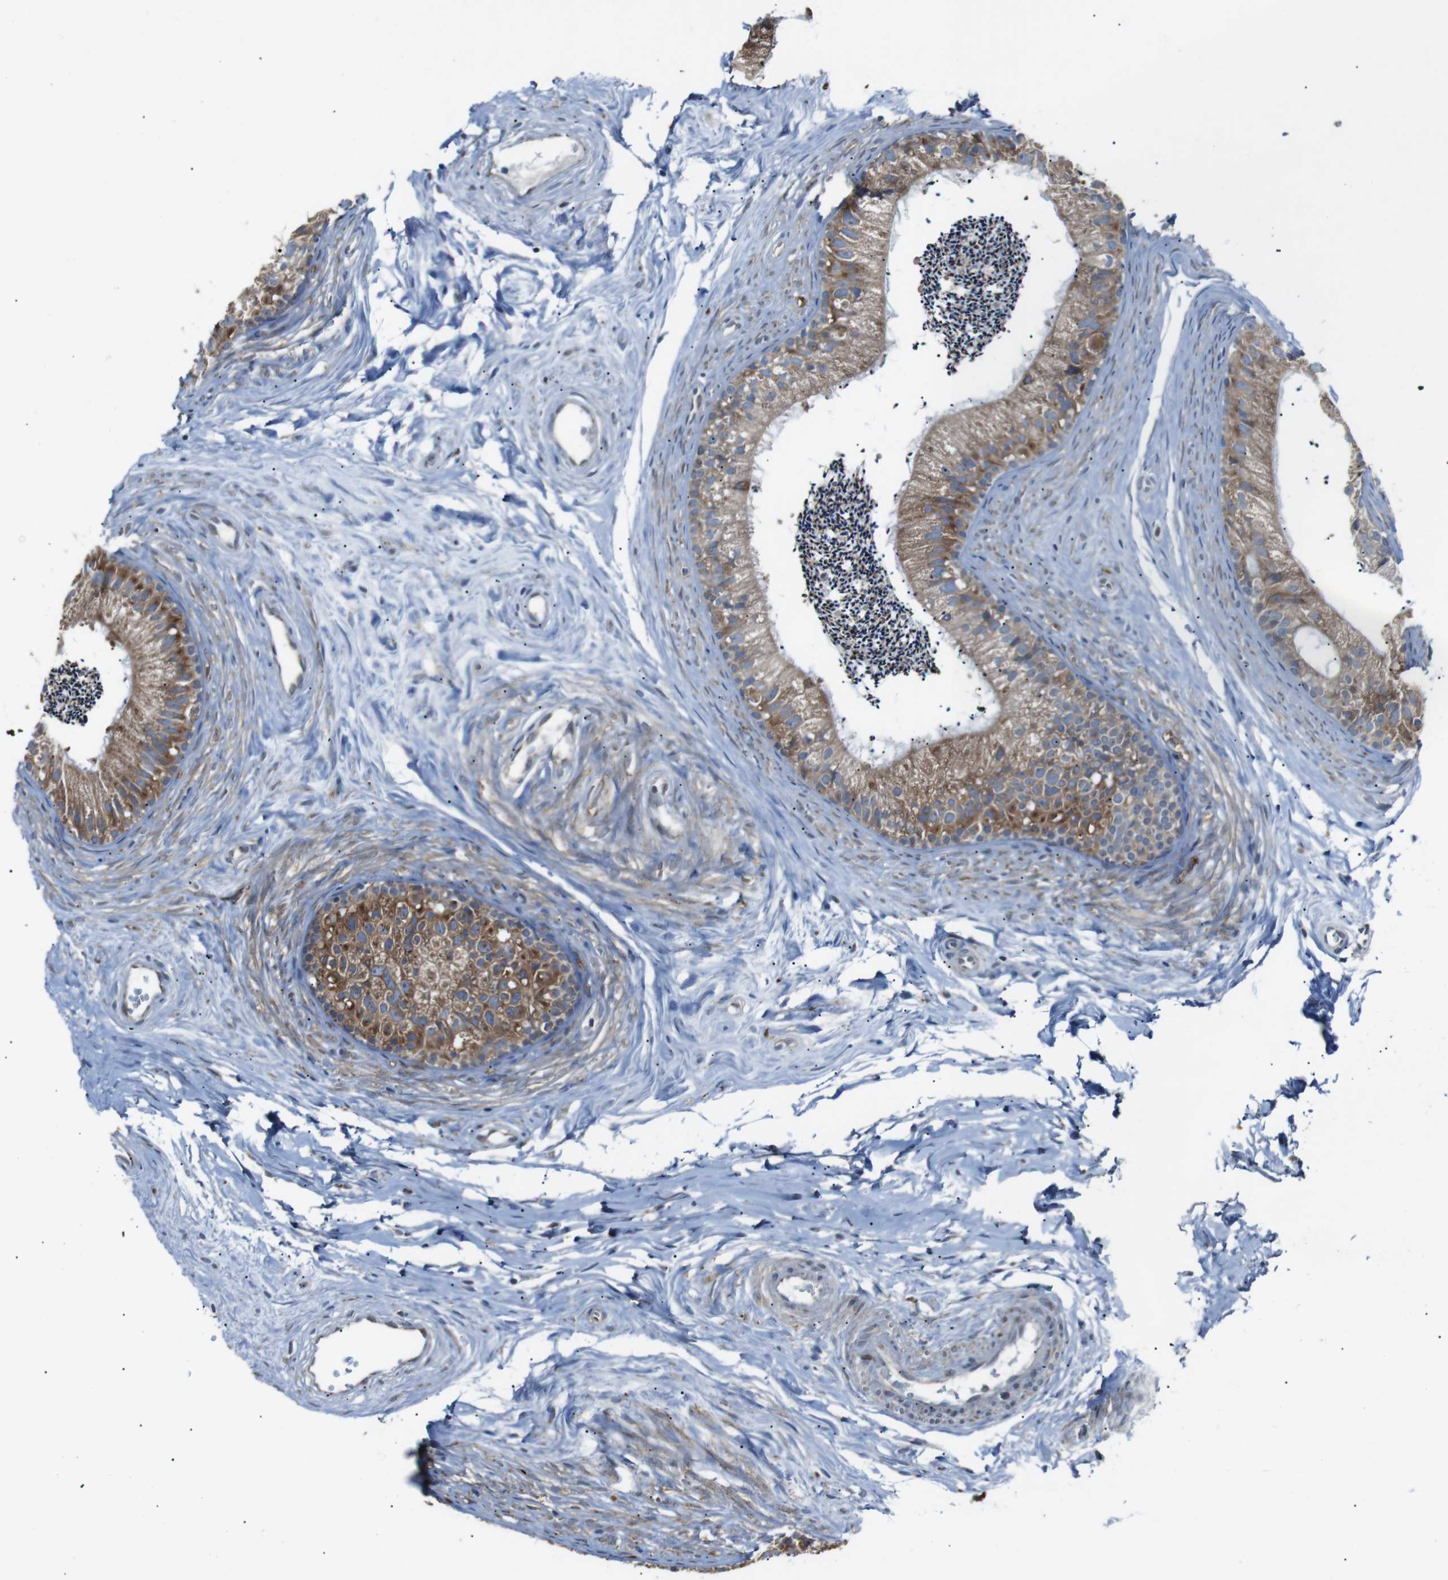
{"staining": {"intensity": "moderate", "quantity": ">75%", "location": "cytoplasmic/membranous"}, "tissue": "epididymis", "cell_type": "Glandular cells", "image_type": "normal", "snomed": [{"axis": "morphology", "description": "Normal tissue, NOS"}, {"axis": "topography", "description": "Epididymis"}], "caption": "An image showing moderate cytoplasmic/membranous positivity in about >75% of glandular cells in unremarkable epididymis, as visualized by brown immunohistochemical staining.", "gene": "CISD2", "patient": {"sex": "male", "age": 56}}